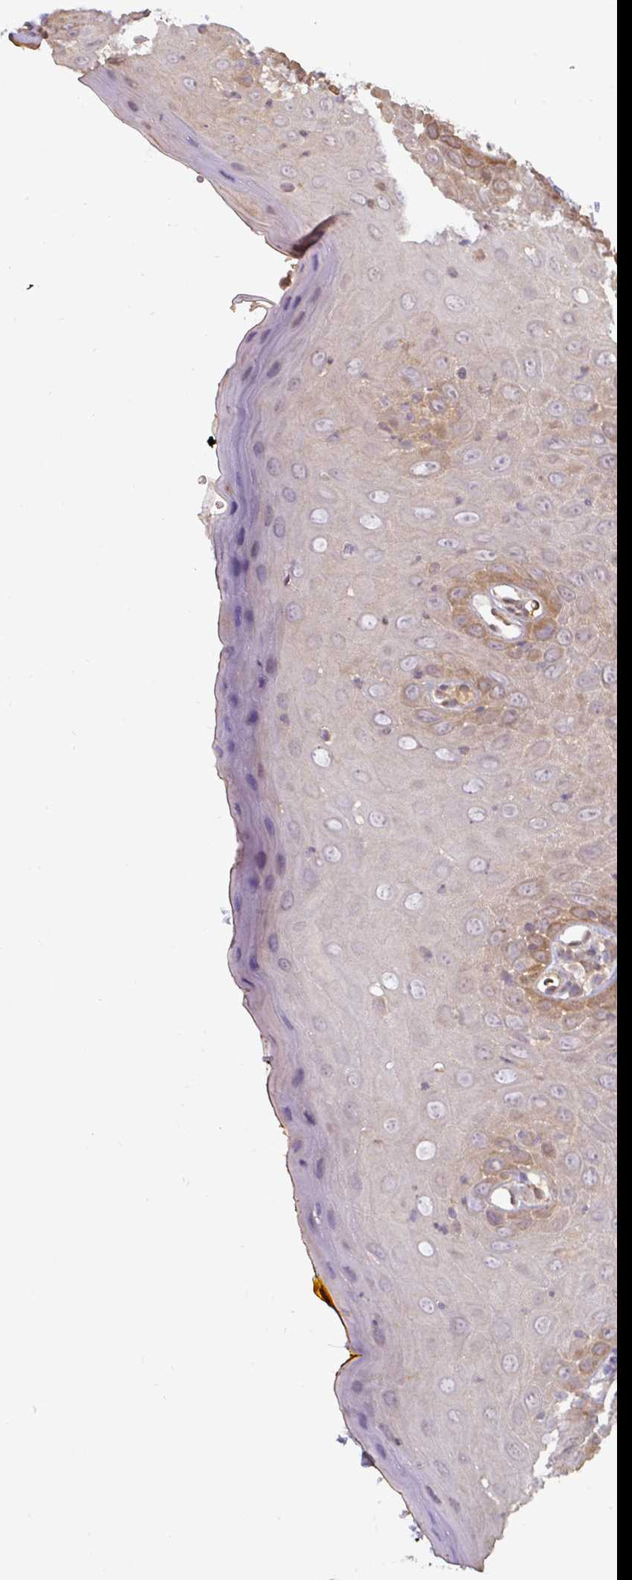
{"staining": {"intensity": "moderate", "quantity": "<25%", "location": "cytoplasmic/membranous"}, "tissue": "oral mucosa", "cell_type": "Squamous epithelial cells", "image_type": "normal", "snomed": [{"axis": "morphology", "description": "Normal tissue, NOS"}, {"axis": "morphology", "description": "Squamous cell carcinoma, NOS"}, {"axis": "topography", "description": "Oral tissue"}, {"axis": "topography", "description": "Tounge, NOS"}, {"axis": "topography", "description": "Head-Neck"}], "caption": "Protein analysis of benign oral mucosa exhibits moderate cytoplasmic/membranous expression in approximately <25% of squamous epithelial cells. (Brightfield microscopy of DAB IHC at high magnification).", "gene": "ST13", "patient": {"sex": "male", "age": 76}}